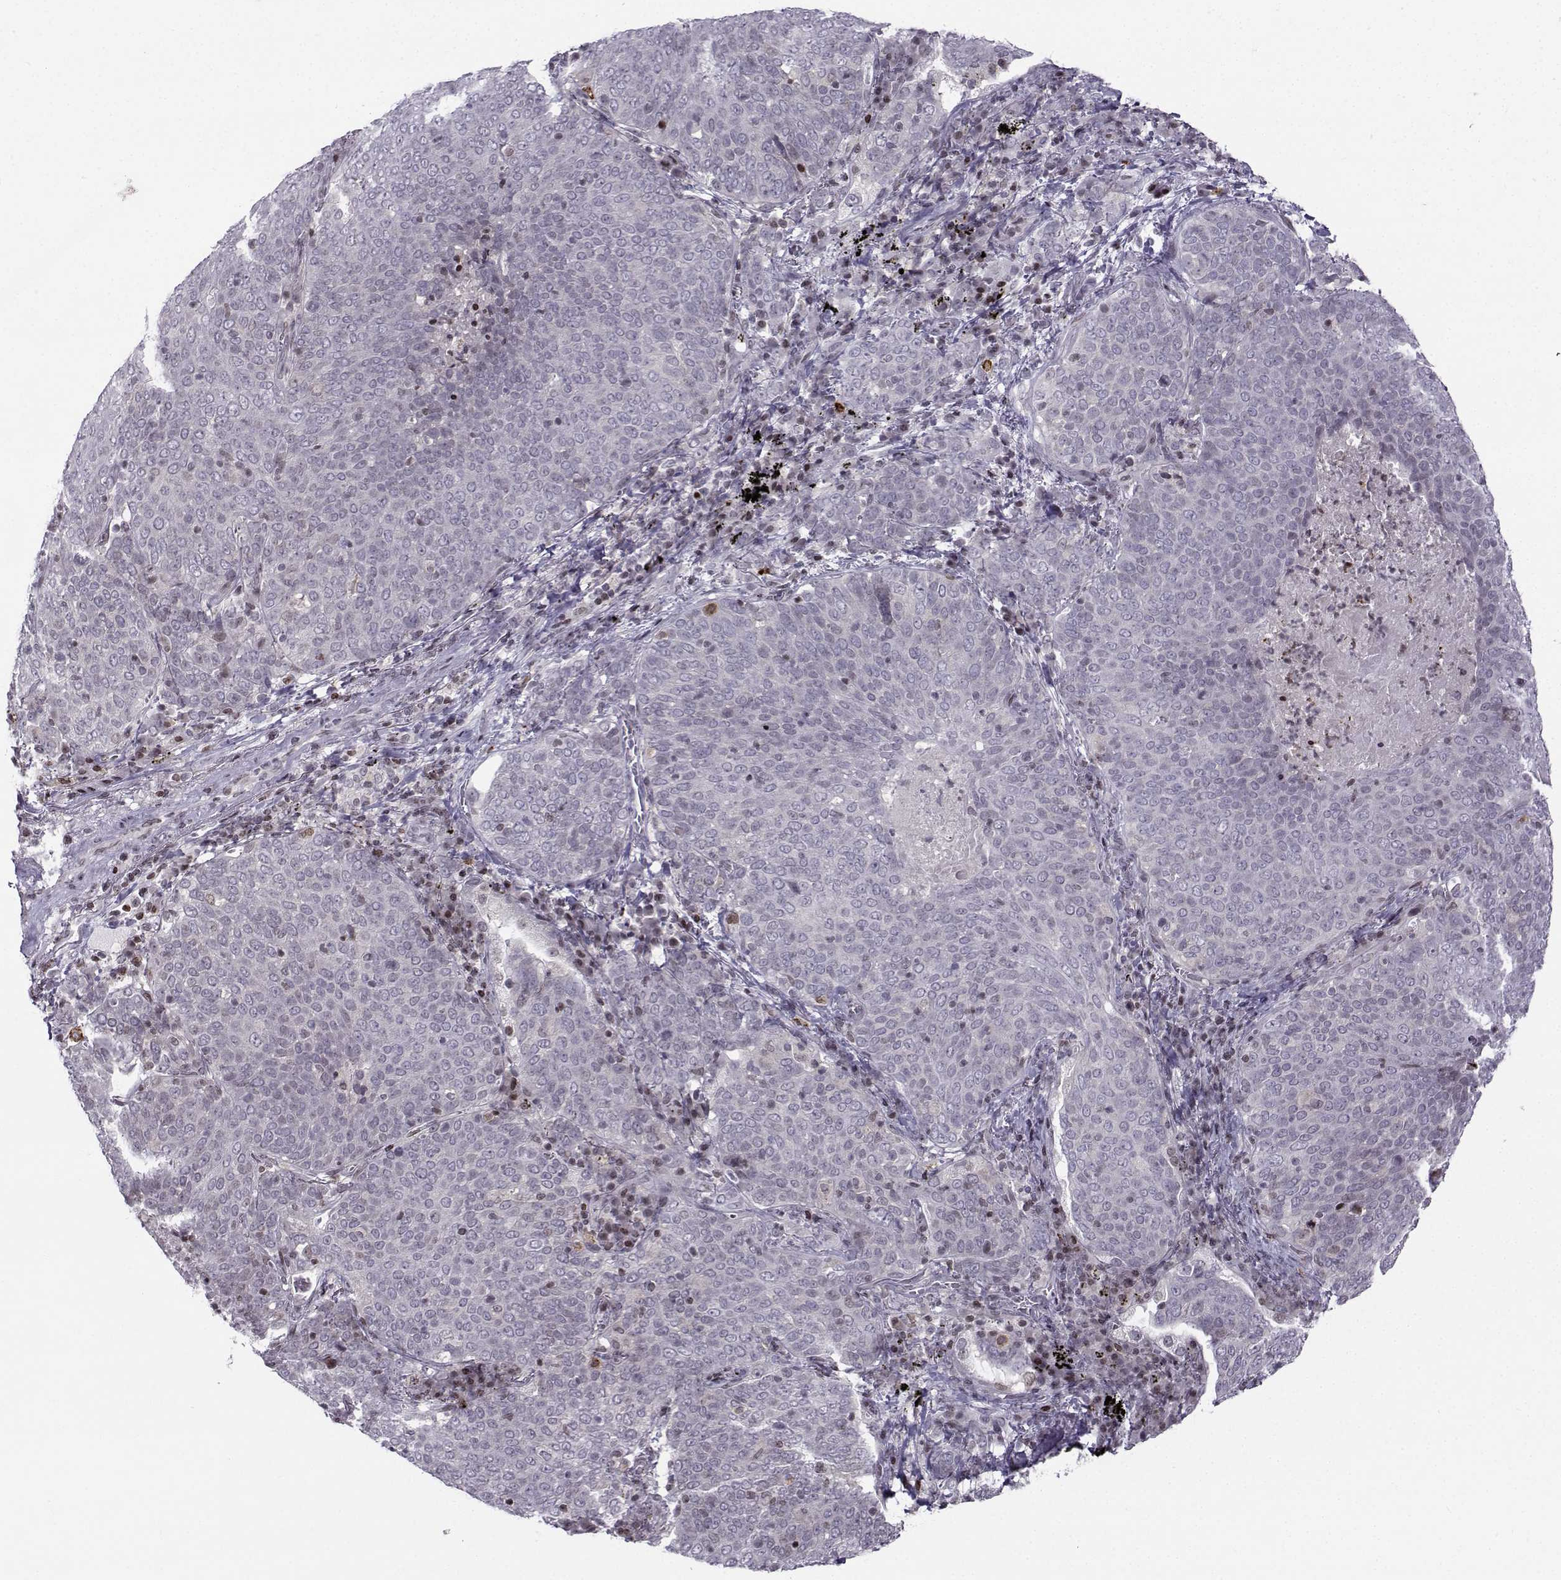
{"staining": {"intensity": "negative", "quantity": "none", "location": "none"}, "tissue": "lung cancer", "cell_type": "Tumor cells", "image_type": "cancer", "snomed": [{"axis": "morphology", "description": "Squamous cell carcinoma, NOS"}, {"axis": "topography", "description": "Lung"}], "caption": "Immunohistochemical staining of lung cancer exhibits no significant expression in tumor cells. Nuclei are stained in blue.", "gene": "ZNF19", "patient": {"sex": "male", "age": 82}}